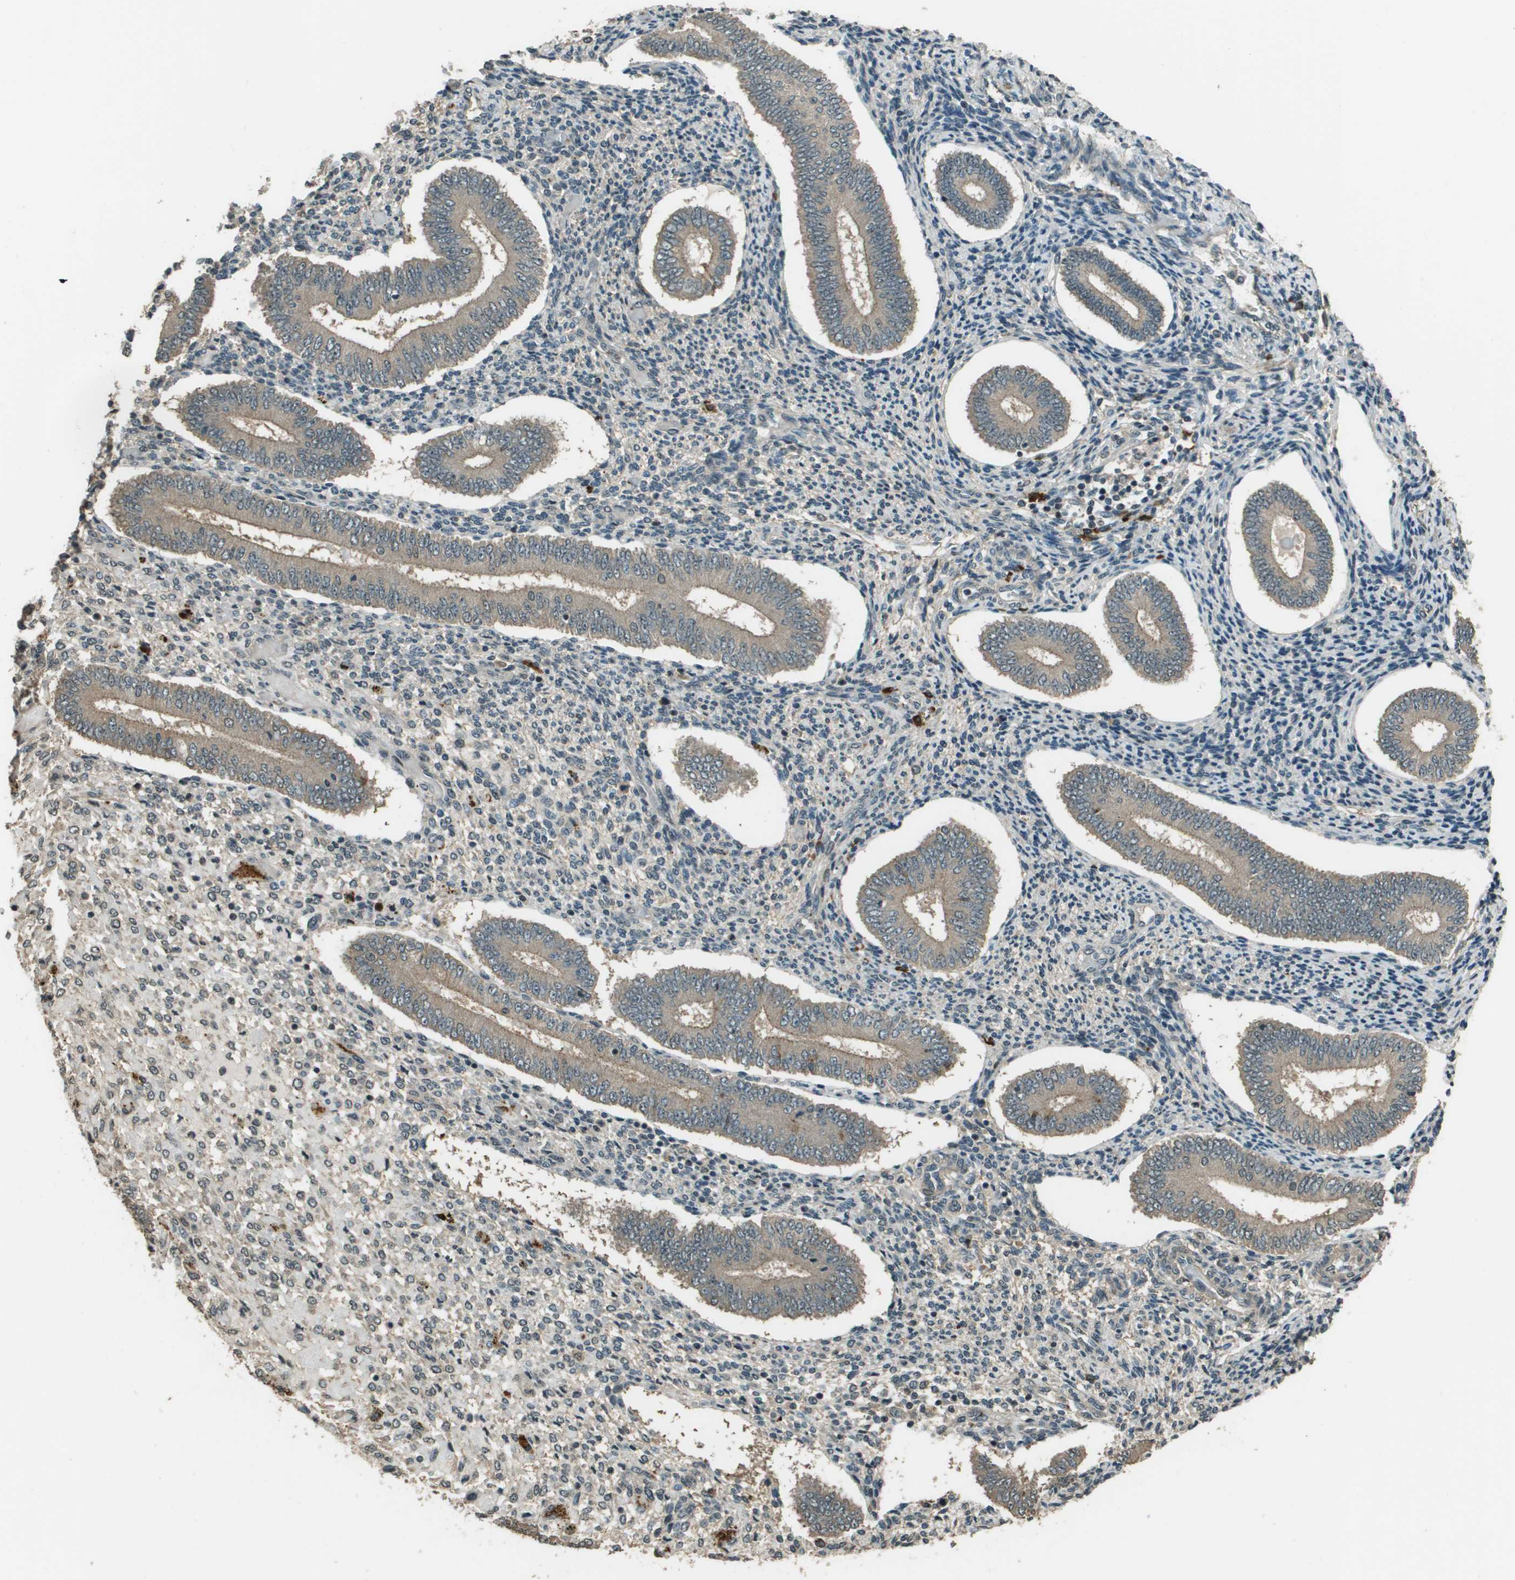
{"staining": {"intensity": "negative", "quantity": "none", "location": "none"}, "tissue": "endometrium", "cell_type": "Cells in endometrial stroma", "image_type": "normal", "snomed": [{"axis": "morphology", "description": "Normal tissue, NOS"}, {"axis": "topography", "description": "Endometrium"}], "caption": "The photomicrograph exhibits no staining of cells in endometrial stroma in normal endometrium.", "gene": "SDC3", "patient": {"sex": "female", "age": 42}}